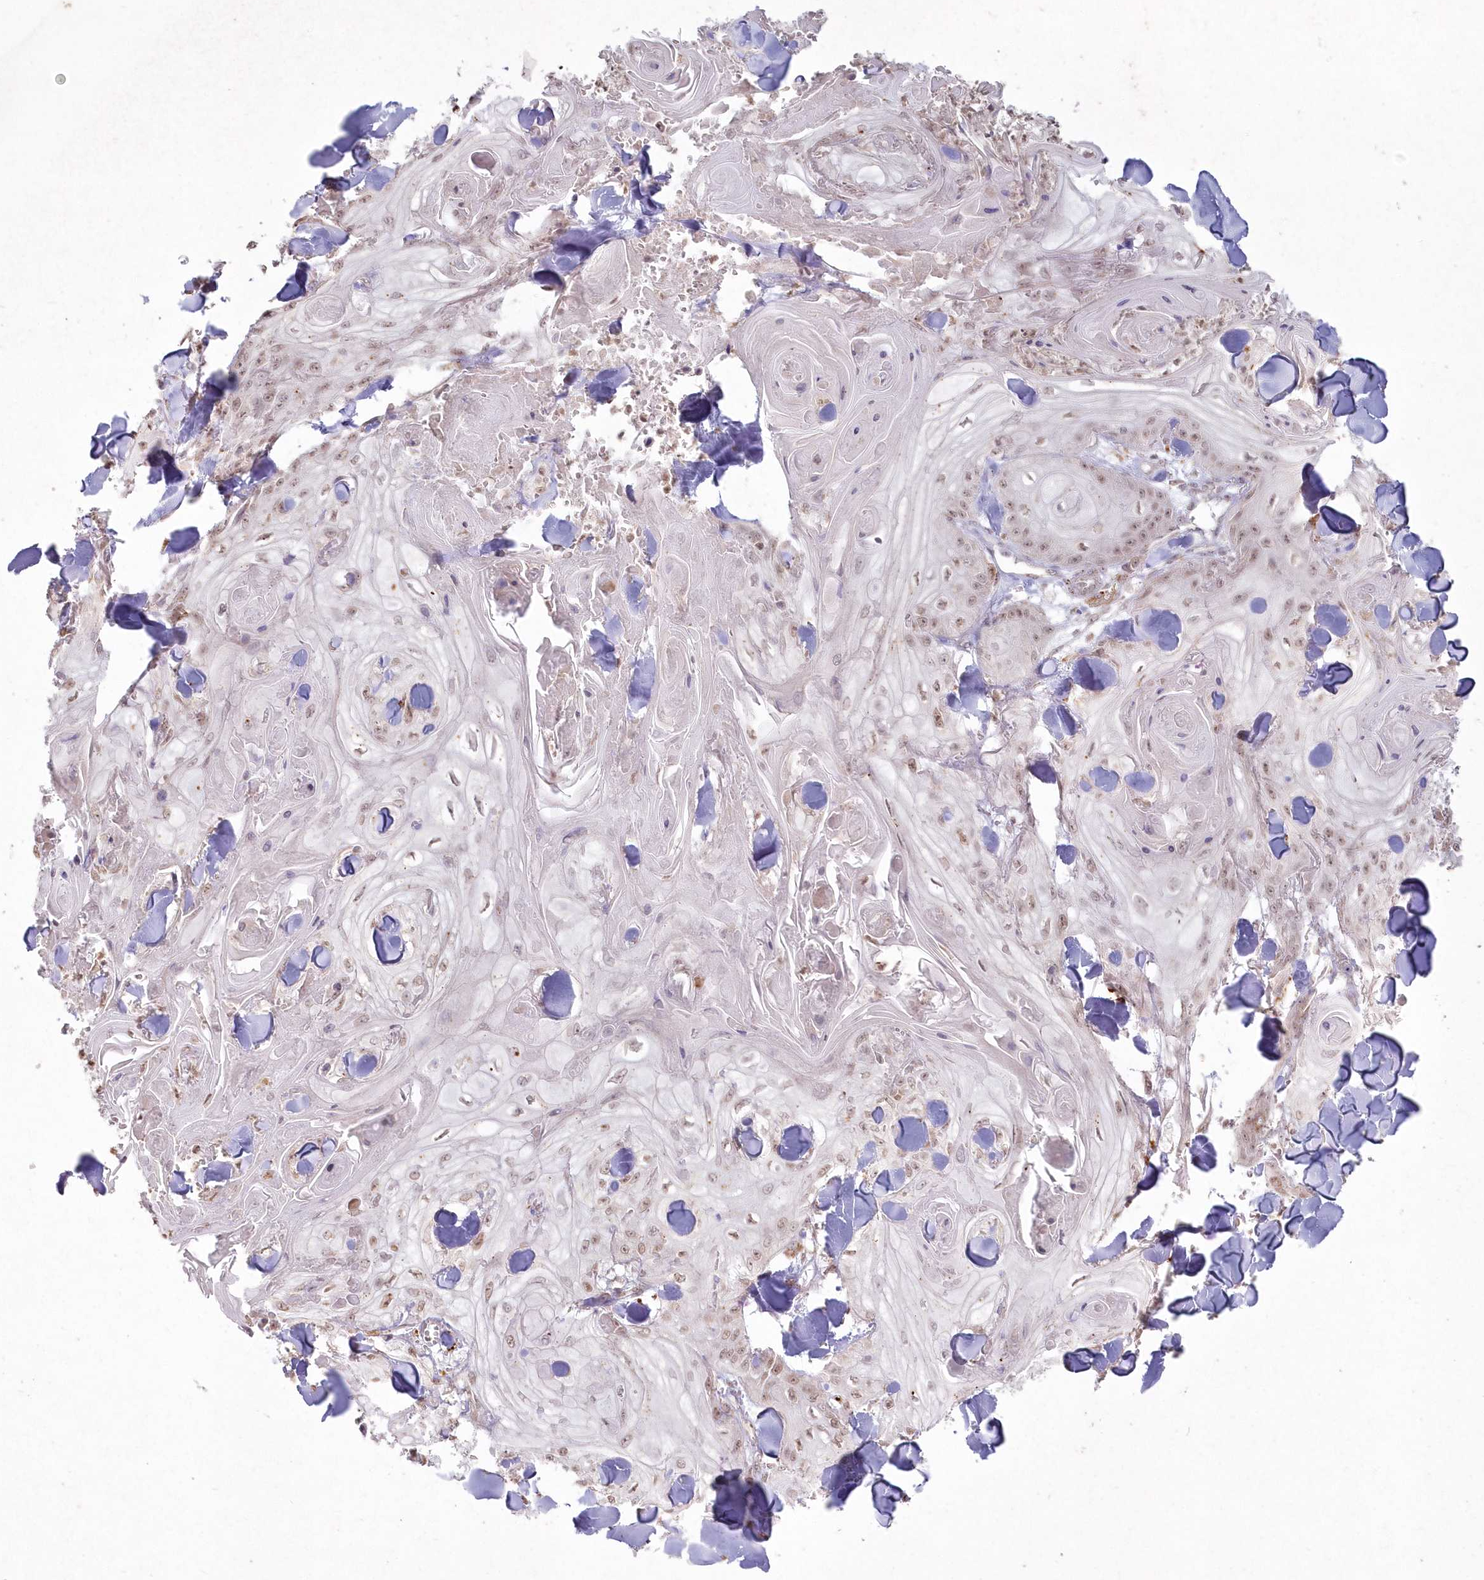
{"staining": {"intensity": "weak", "quantity": "25%-75%", "location": "nuclear"}, "tissue": "skin cancer", "cell_type": "Tumor cells", "image_type": "cancer", "snomed": [{"axis": "morphology", "description": "Squamous cell carcinoma, NOS"}, {"axis": "topography", "description": "Skin"}], "caption": "A photomicrograph of squamous cell carcinoma (skin) stained for a protein shows weak nuclear brown staining in tumor cells.", "gene": "ARSB", "patient": {"sex": "male", "age": 74}}